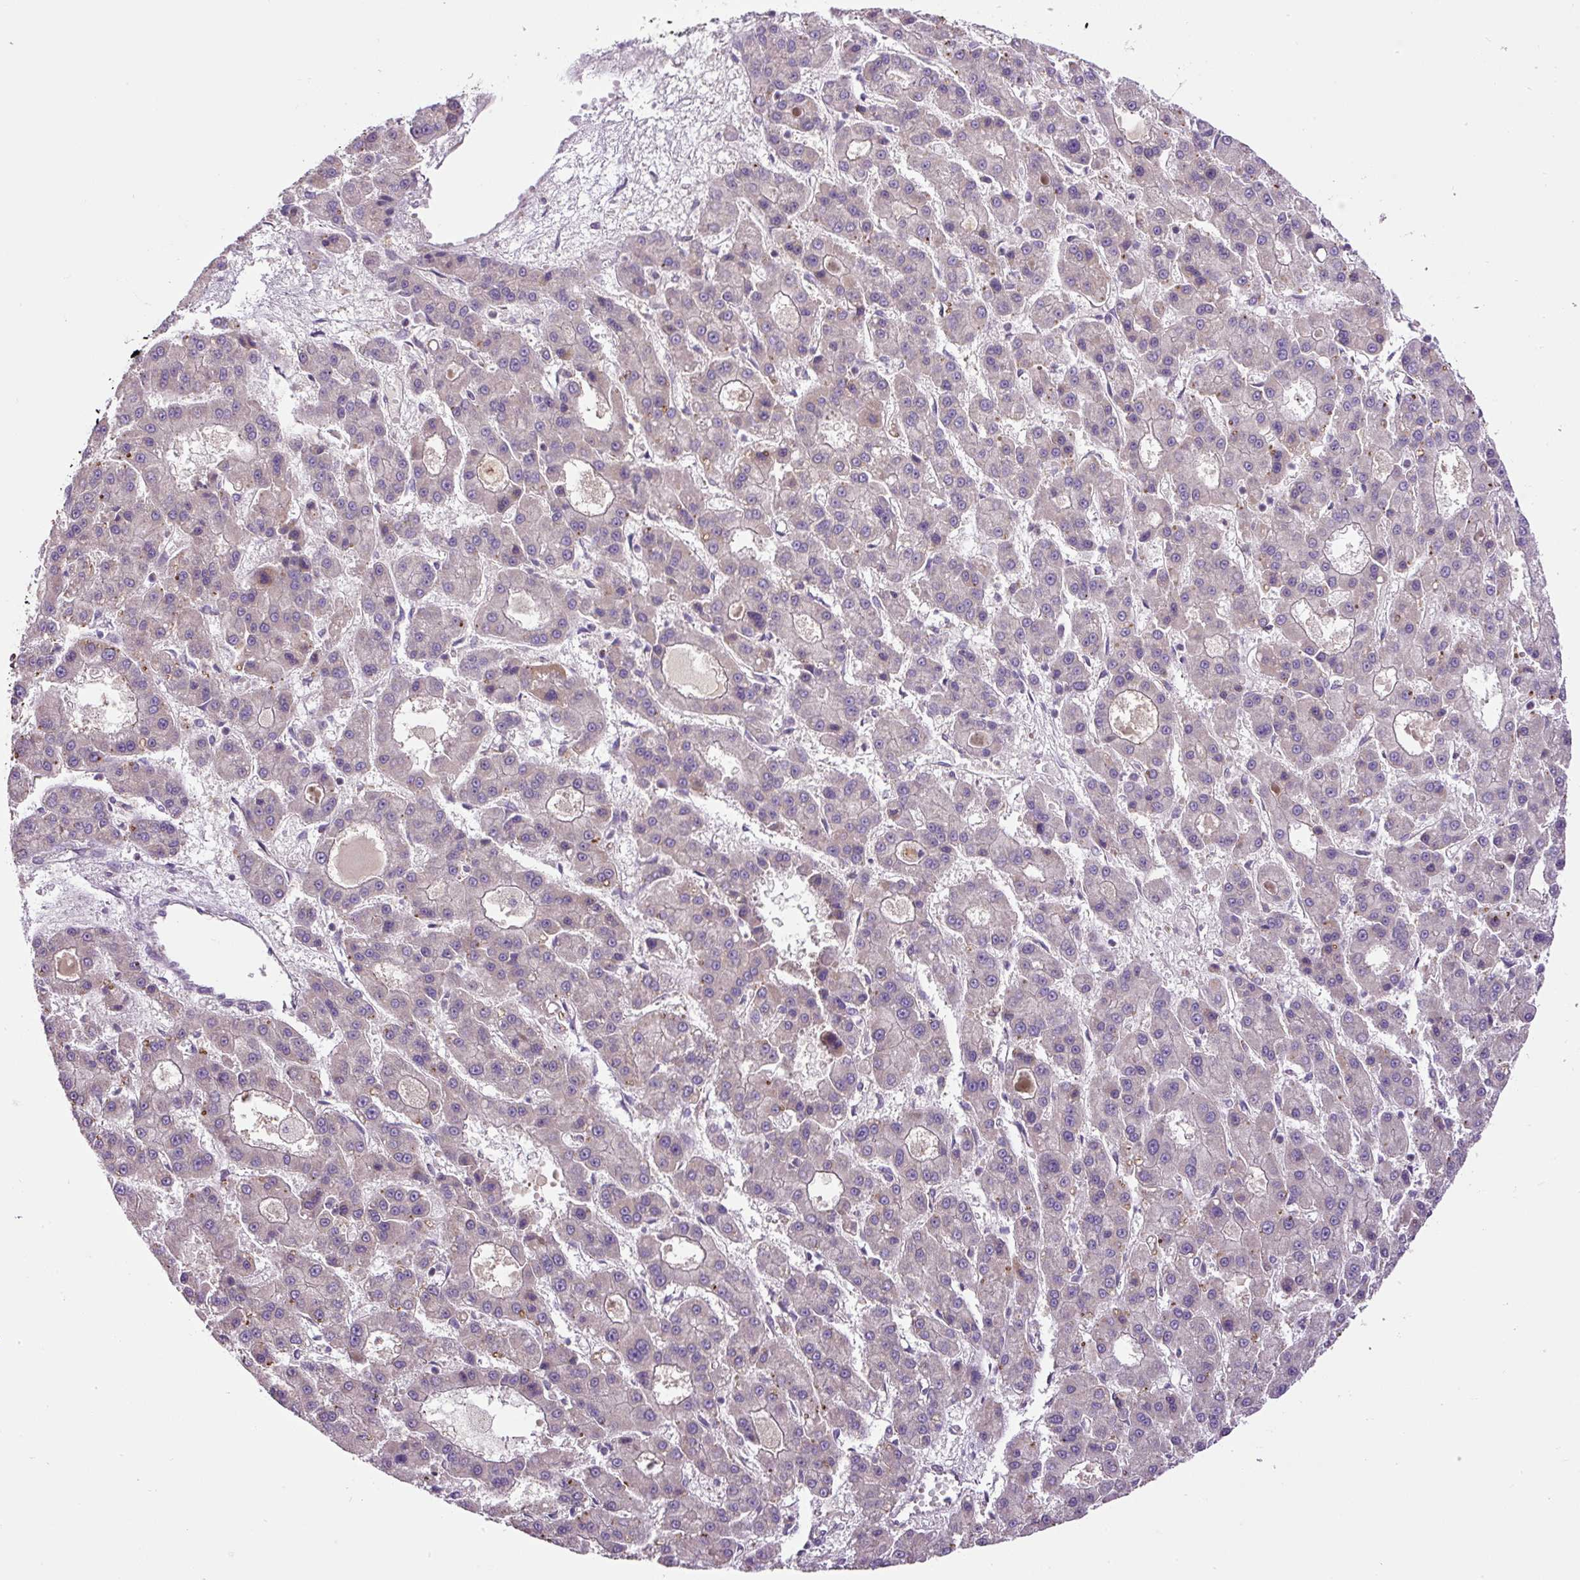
{"staining": {"intensity": "negative", "quantity": "none", "location": "none"}, "tissue": "liver cancer", "cell_type": "Tumor cells", "image_type": "cancer", "snomed": [{"axis": "morphology", "description": "Carcinoma, Hepatocellular, NOS"}, {"axis": "topography", "description": "Liver"}], "caption": "Tumor cells are negative for protein expression in human hepatocellular carcinoma (liver).", "gene": "ZNF547", "patient": {"sex": "male", "age": 70}}